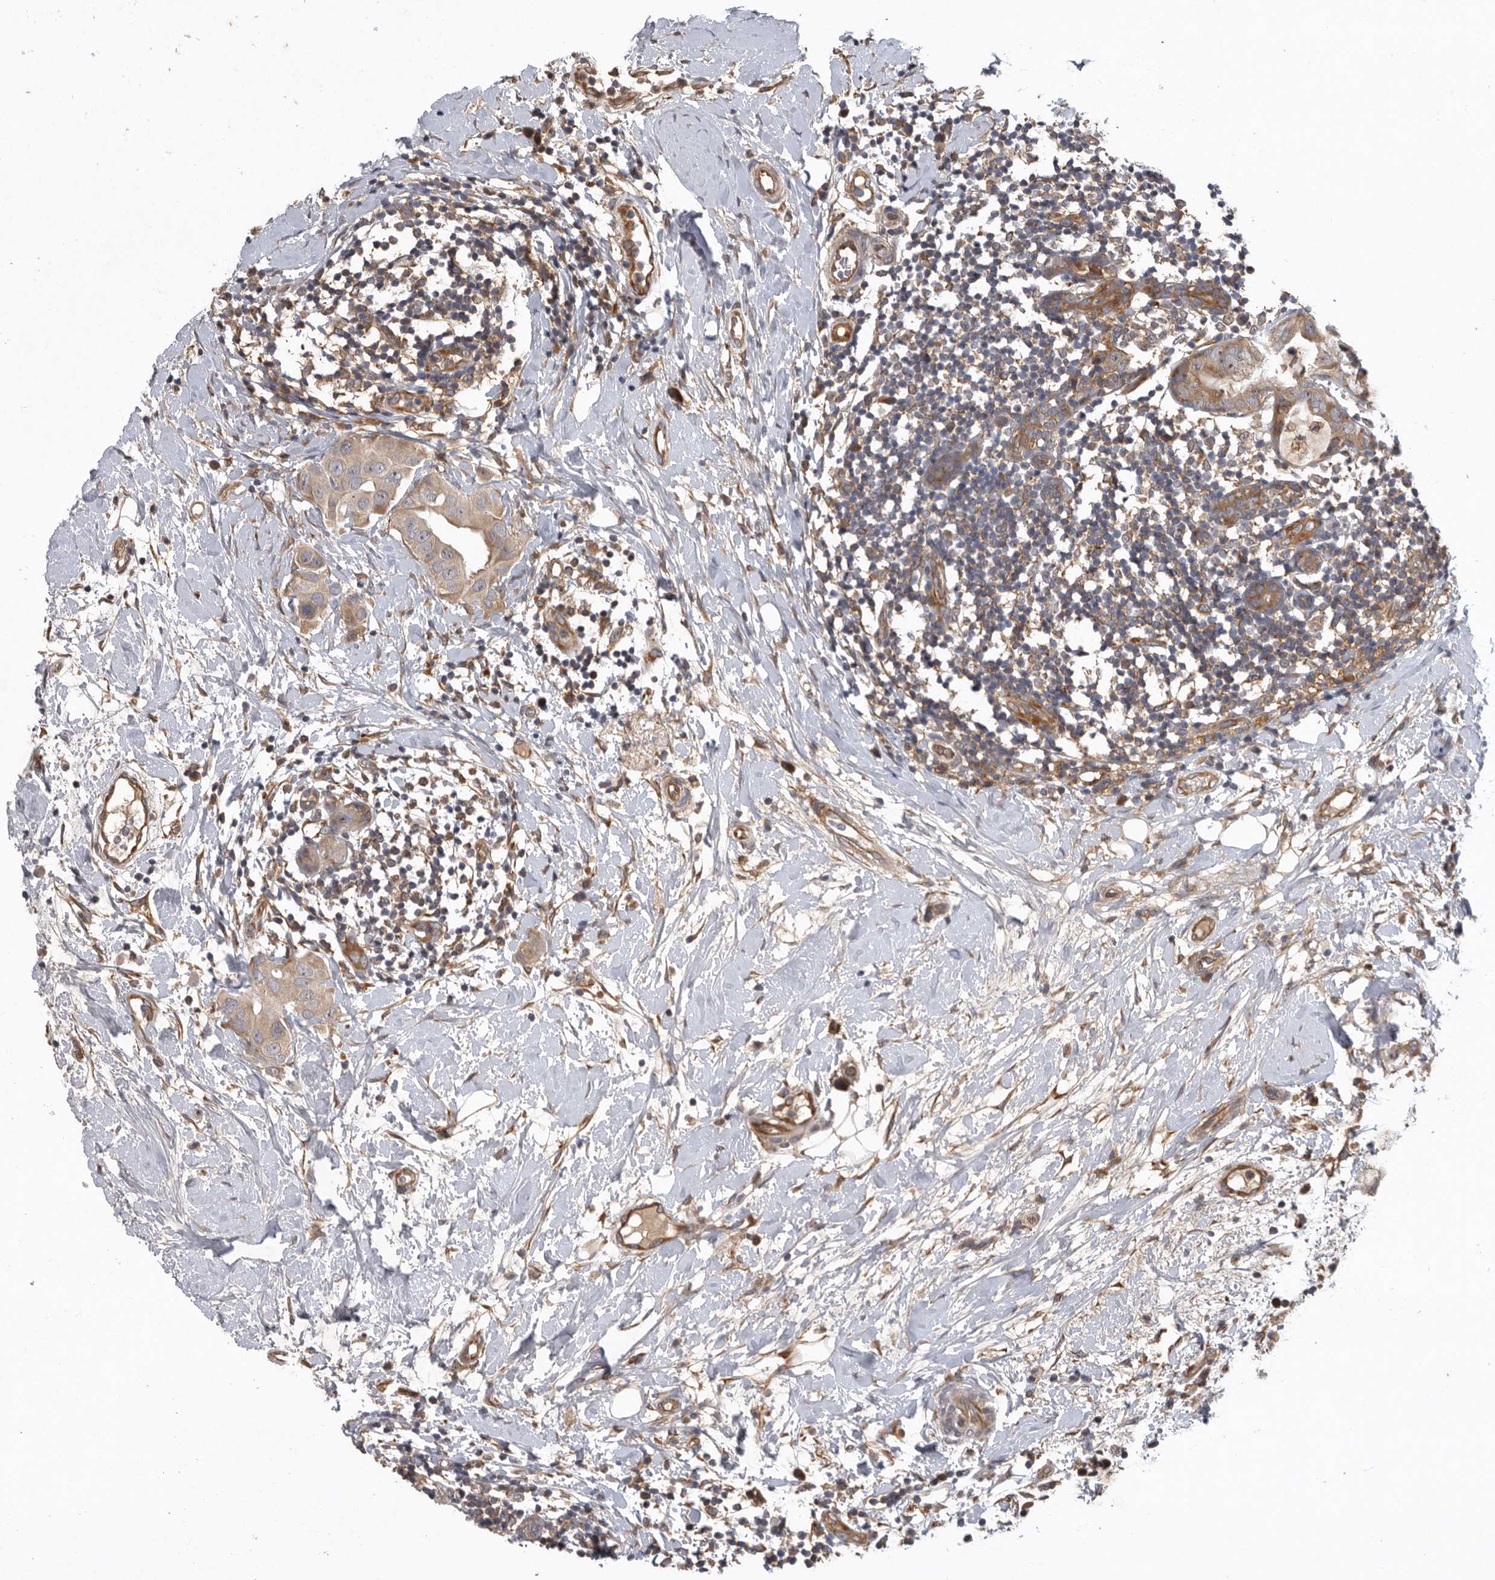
{"staining": {"intensity": "weak", "quantity": ">75%", "location": "cytoplasmic/membranous"}, "tissue": "breast cancer", "cell_type": "Tumor cells", "image_type": "cancer", "snomed": [{"axis": "morphology", "description": "Duct carcinoma"}, {"axis": "topography", "description": "Breast"}], "caption": "Tumor cells exhibit weak cytoplasmic/membranous staining in about >75% of cells in breast invasive ductal carcinoma. (brown staining indicates protein expression, while blue staining denotes nuclei).", "gene": "C1orf109", "patient": {"sex": "female", "age": 40}}